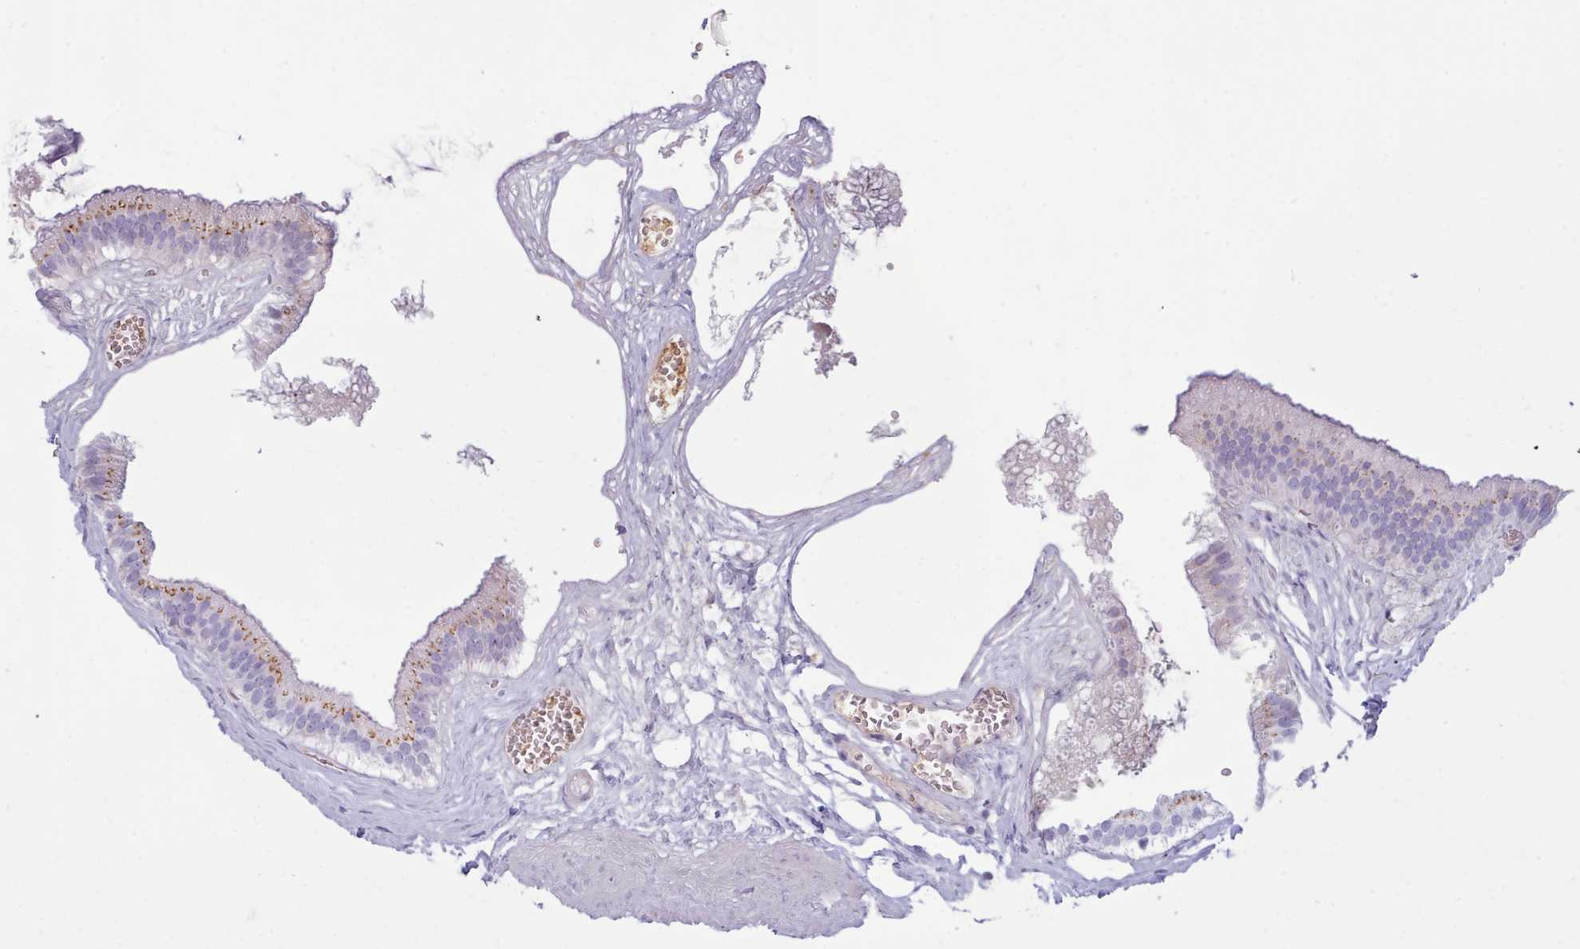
{"staining": {"intensity": "moderate", "quantity": "<25%", "location": "cytoplasmic/membranous"}, "tissue": "gallbladder", "cell_type": "Glandular cells", "image_type": "normal", "snomed": [{"axis": "morphology", "description": "Normal tissue, NOS"}, {"axis": "topography", "description": "Gallbladder"}], "caption": "Glandular cells display low levels of moderate cytoplasmic/membranous positivity in approximately <25% of cells in unremarkable human gallbladder.", "gene": "NKX1", "patient": {"sex": "female", "age": 54}}